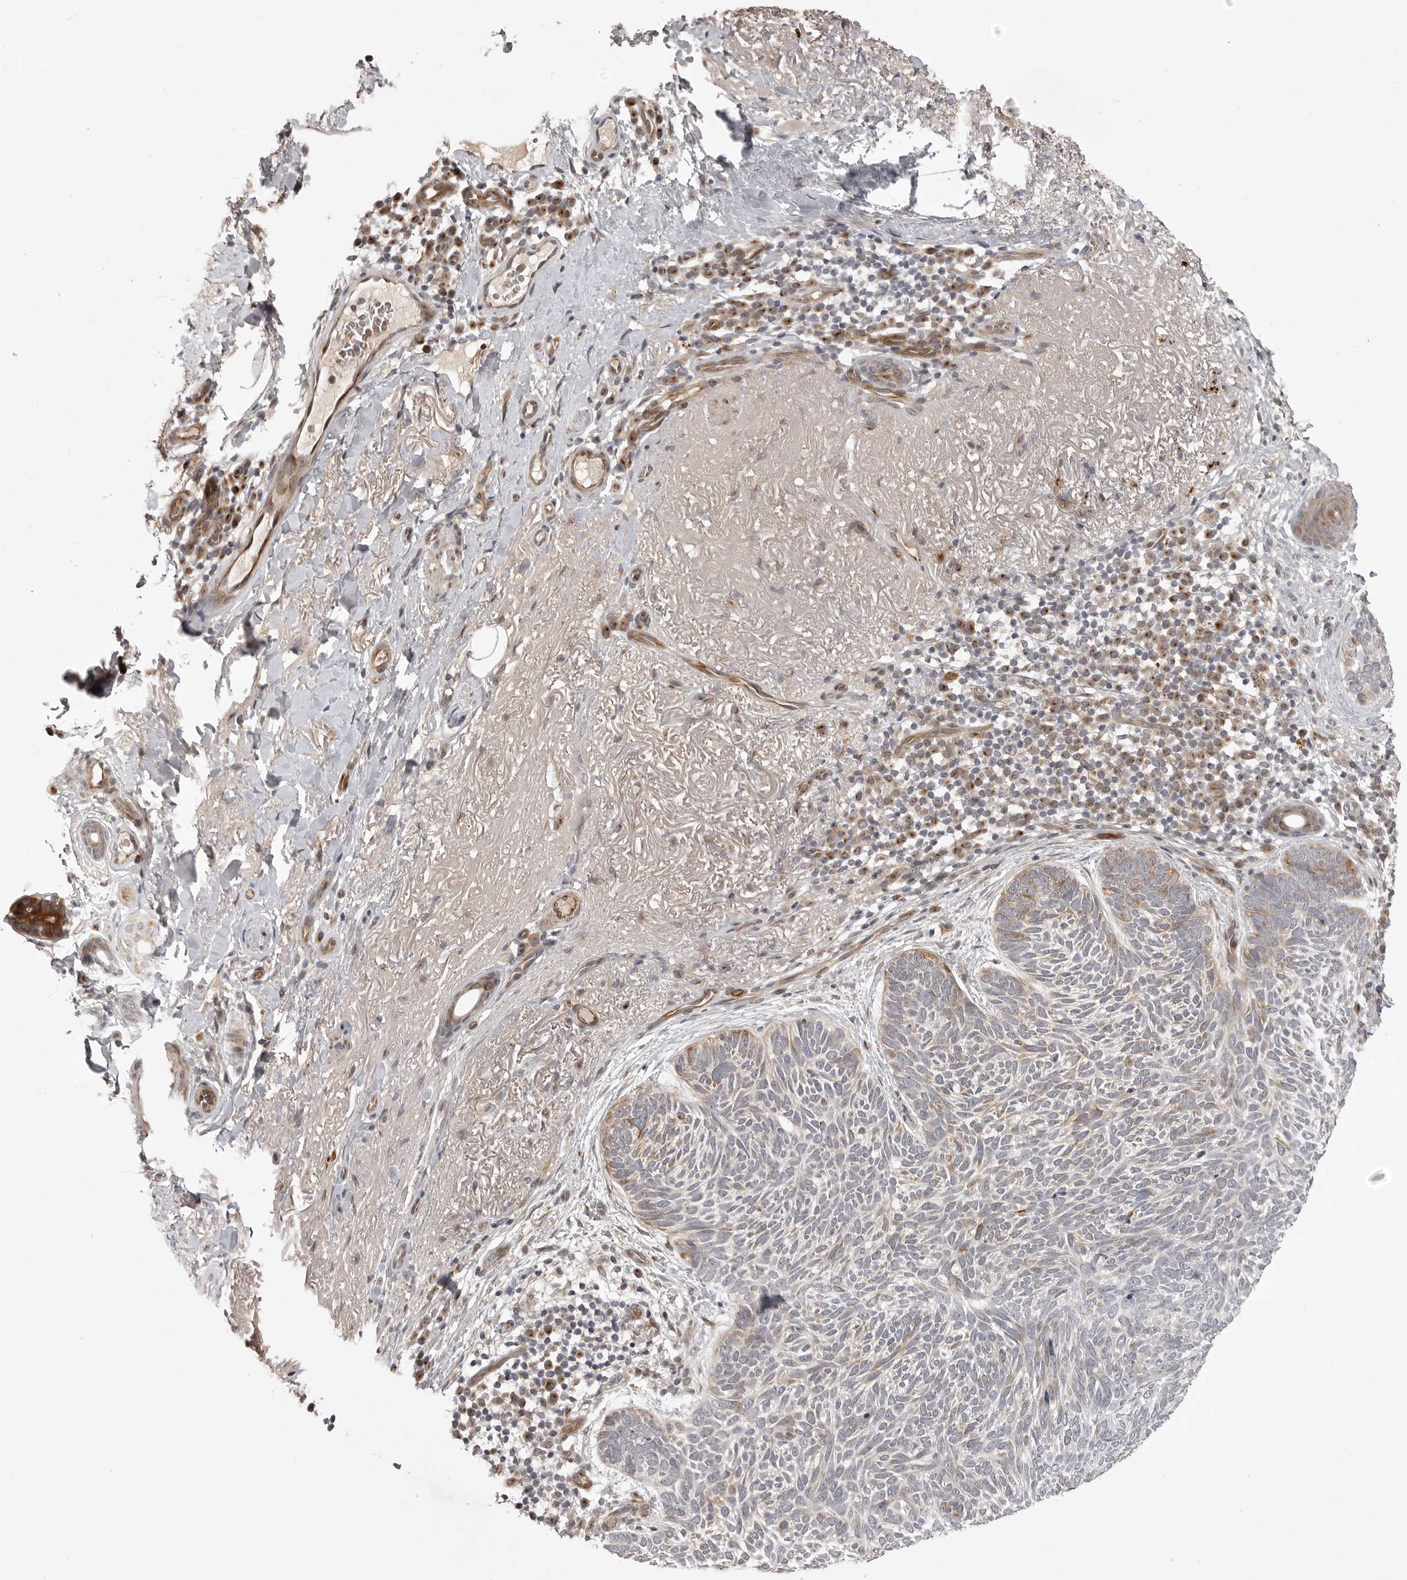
{"staining": {"intensity": "moderate", "quantity": "25%-75%", "location": "cytoplasmic/membranous"}, "tissue": "skin cancer", "cell_type": "Tumor cells", "image_type": "cancer", "snomed": [{"axis": "morphology", "description": "Basal cell carcinoma"}, {"axis": "topography", "description": "Skin"}], "caption": "Brown immunohistochemical staining in skin basal cell carcinoma demonstrates moderate cytoplasmic/membranous staining in approximately 25%-75% of tumor cells.", "gene": "CD300LD", "patient": {"sex": "female", "age": 85}}